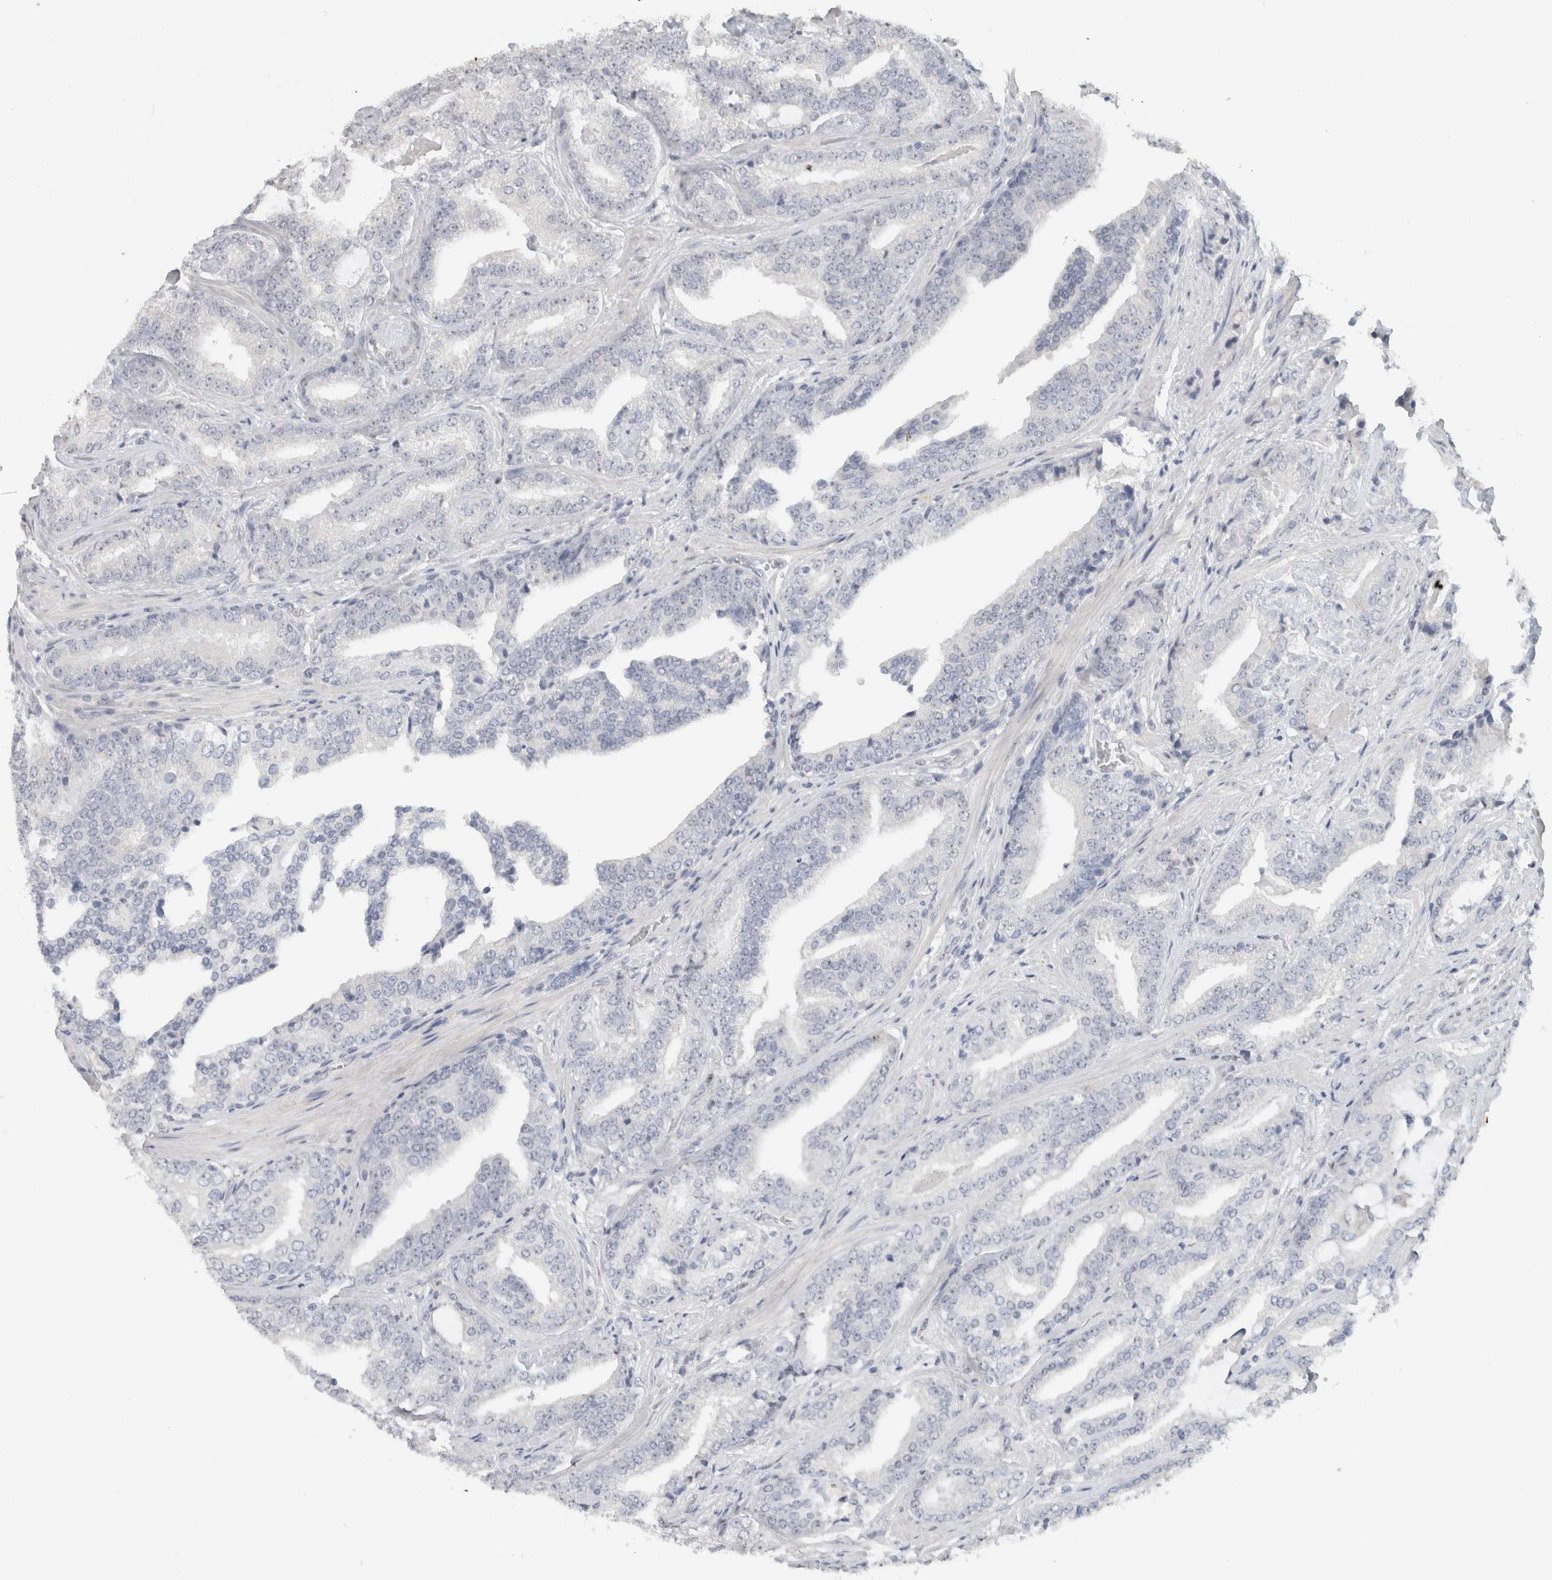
{"staining": {"intensity": "negative", "quantity": "none", "location": "none"}, "tissue": "prostate cancer", "cell_type": "Tumor cells", "image_type": "cancer", "snomed": [{"axis": "morphology", "description": "Adenocarcinoma, Low grade"}, {"axis": "topography", "description": "Prostate"}], "caption": "Immunohistochemistry of prostate cancer demonstrates no positivity in tumor cells.", "gene": "FMR1NB", "patient": {"sex": "male", "age": 67}}